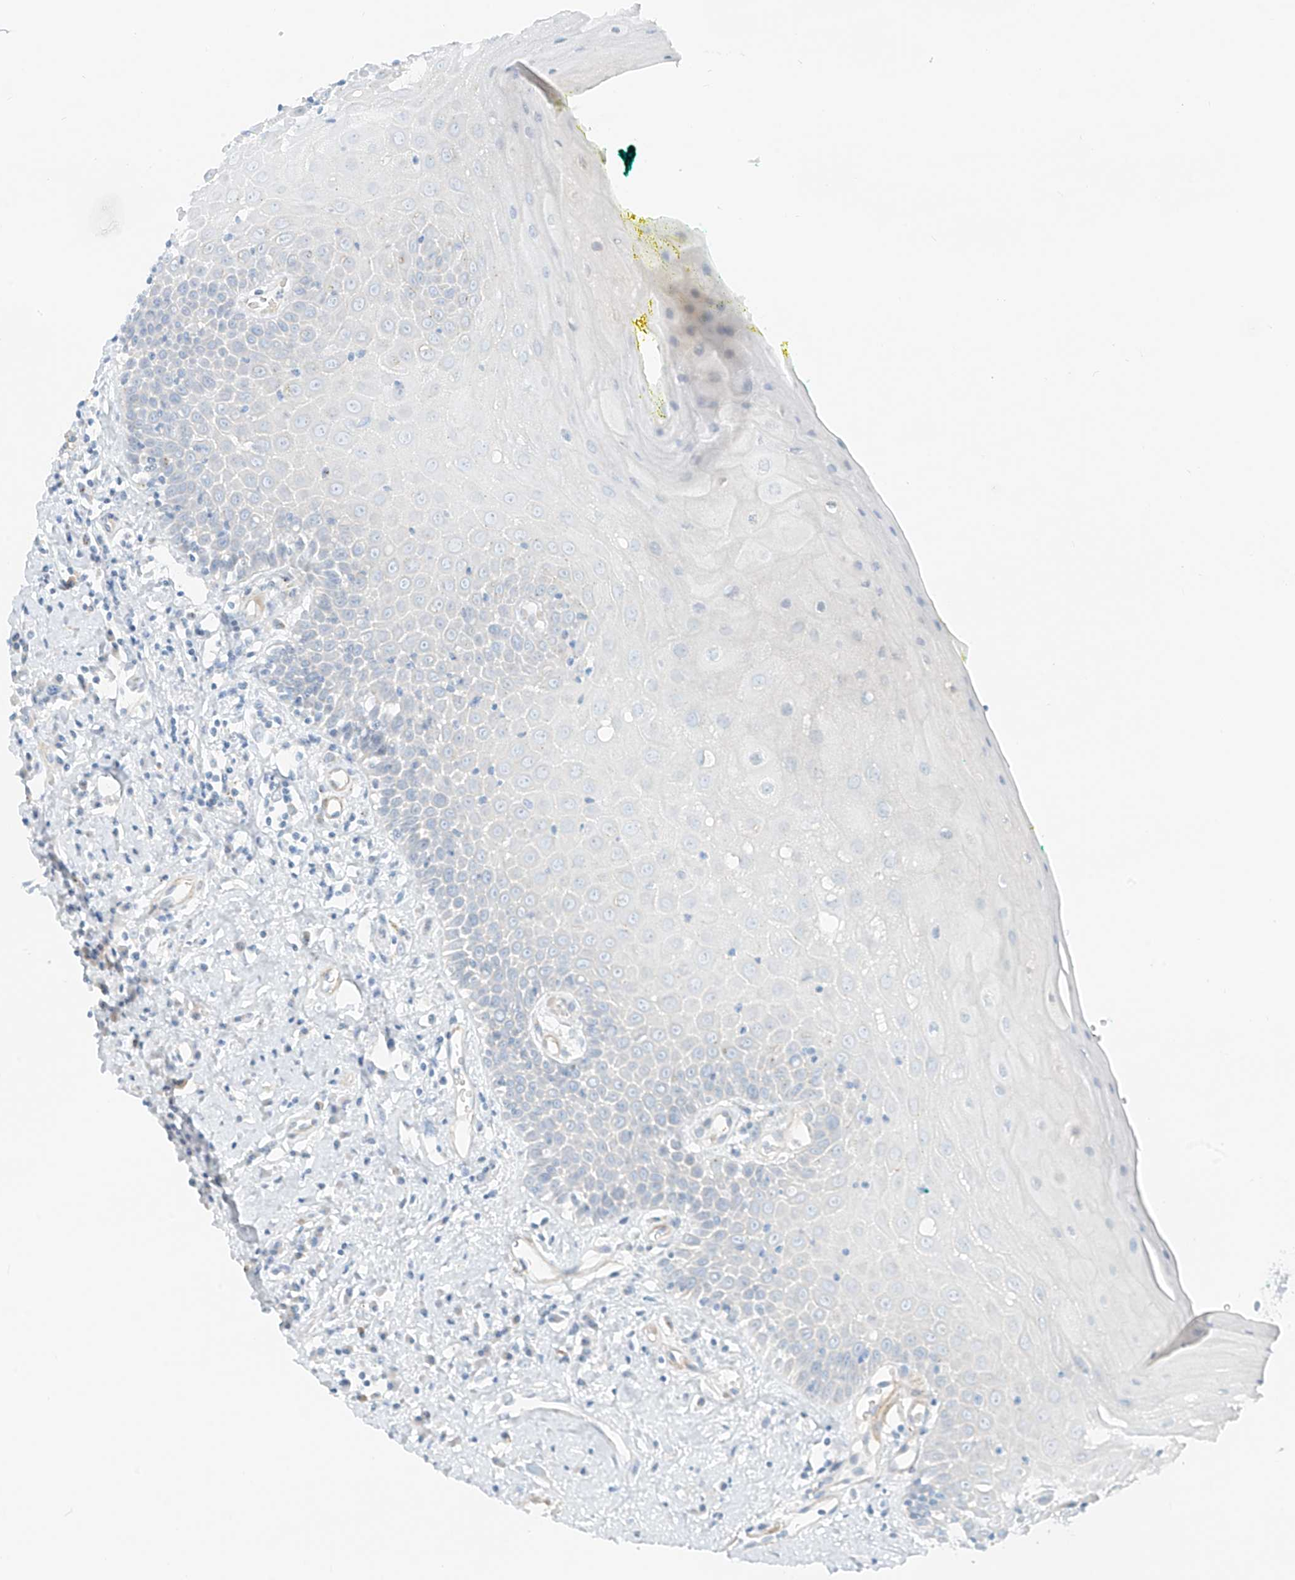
{"staining": {"intensity": "negative", "quantity": "none", "location": "none"}, "tissue": "oral mucosa", "cell_type": "Squamous epithelial cells", "image_type": "normal", "snomed": [{"axis": "morphology", "description": "Normal tissue, NOS"}, {"axis": "morphology", "description": "Squamous cell carcinoma, NOS"}, {"axis": "topography", "description": "Oral tissue"}, {"axis": "topography", "description": "Head-Neck"}], "caption": "Immunohistochemistry photomicrograph of unremarkable oral mucosa: oral mucosa stained with DAB shows no significant protein staining in squamous epithelial cells.", "gene": "SMCP", "patient": {"sex": "female", "age": 70}}